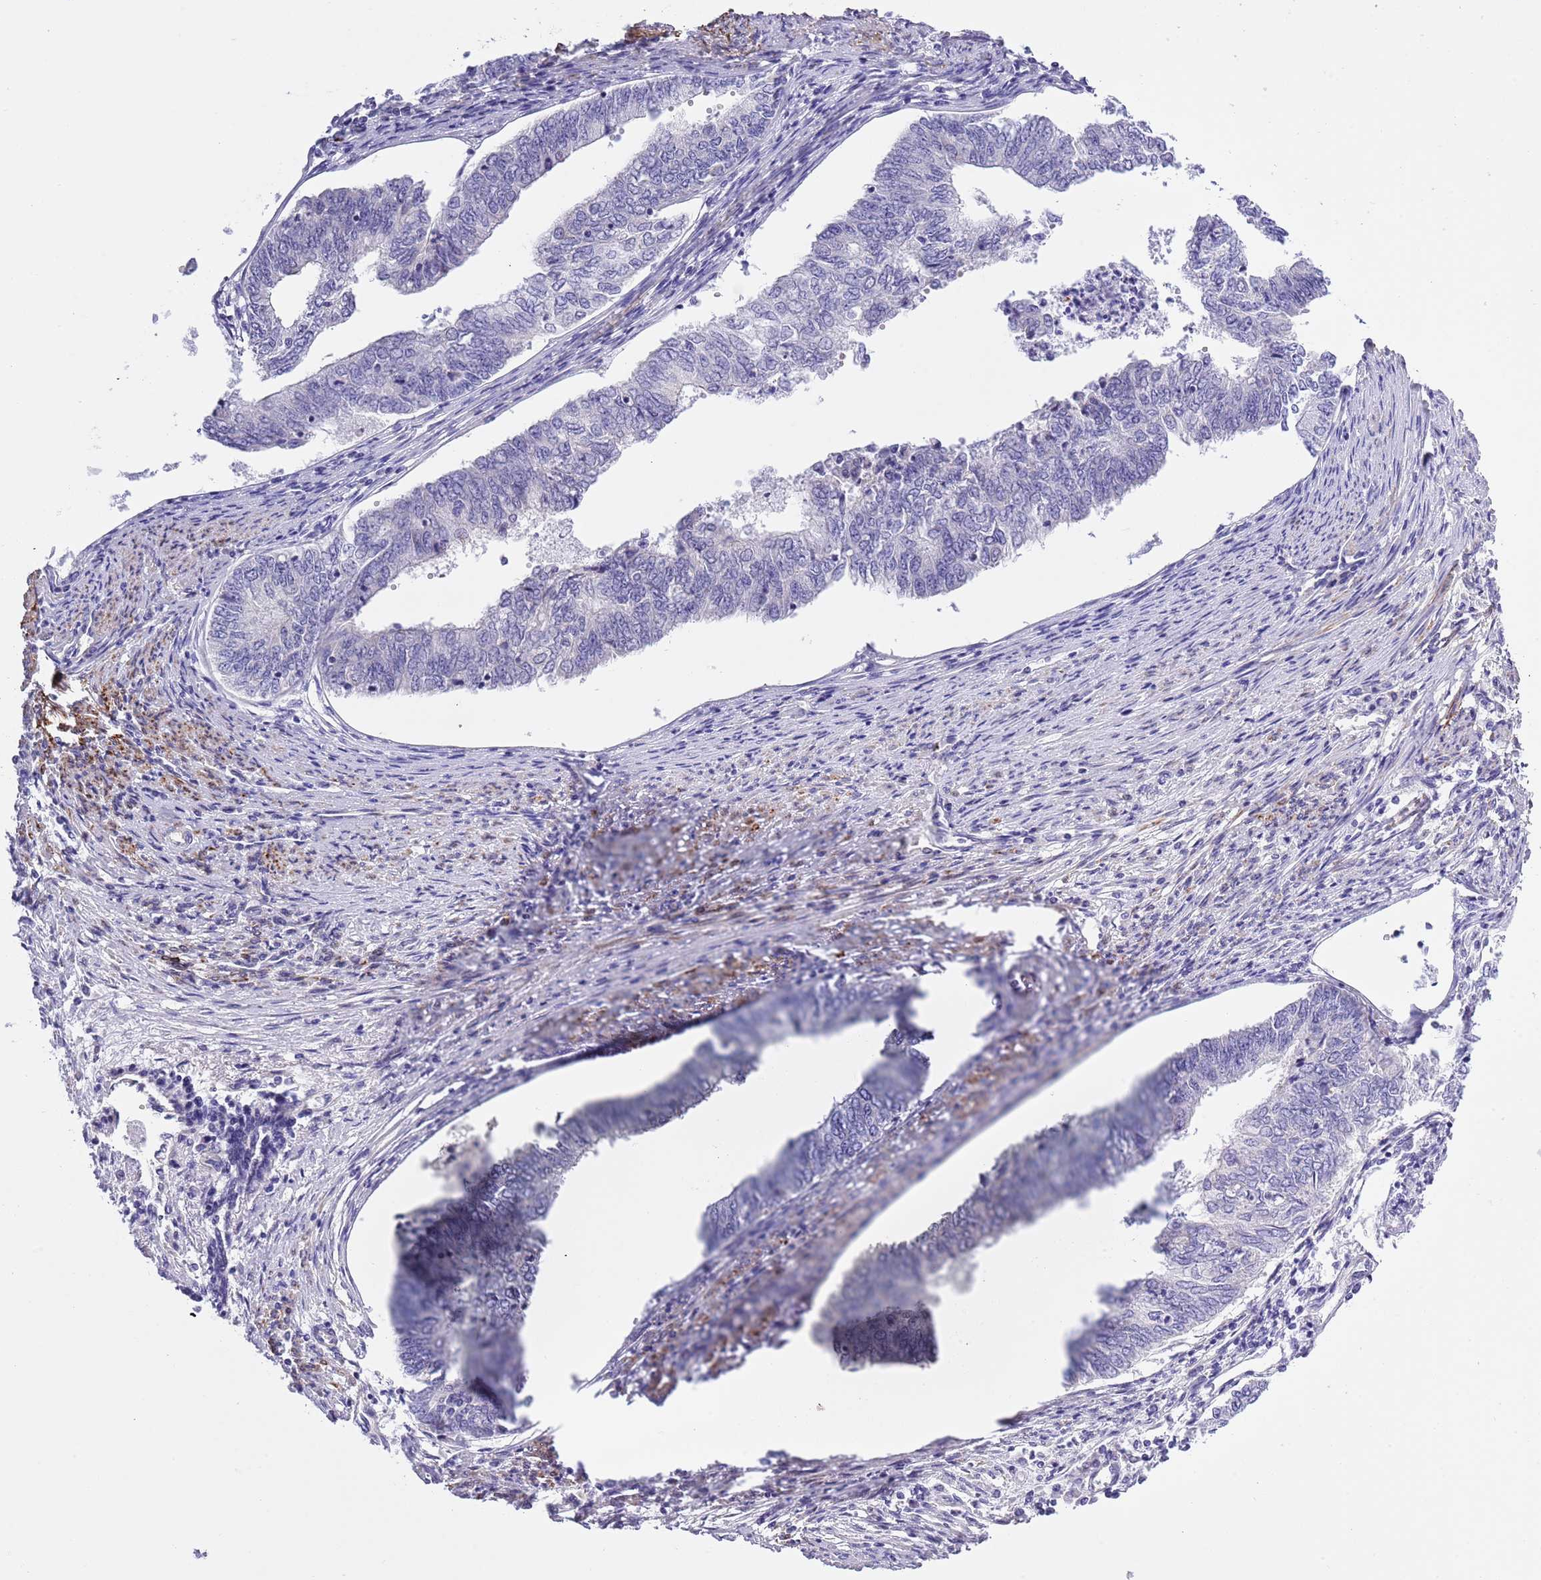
{"staining": {"intensity": "negative", "quantity": "none", "location": "none"}, "tissue": "endometrial cancer", "cell_type": "Tumor cells", "image_type": "cancer", "snomed": [{"axis": "morphology", "description": "Adenocarcinoma, NOS"}, {"axis": "topography", "description": "Endometrium"}], "caption": "DAB (3,3'-diaminobenzidine) immunohistochemical staining of adenocarcinoma (endometrial) exhibits no significant expression in tumor cells.", "gene": "NET1", "patient": {"sex": "female", "age": 68}}